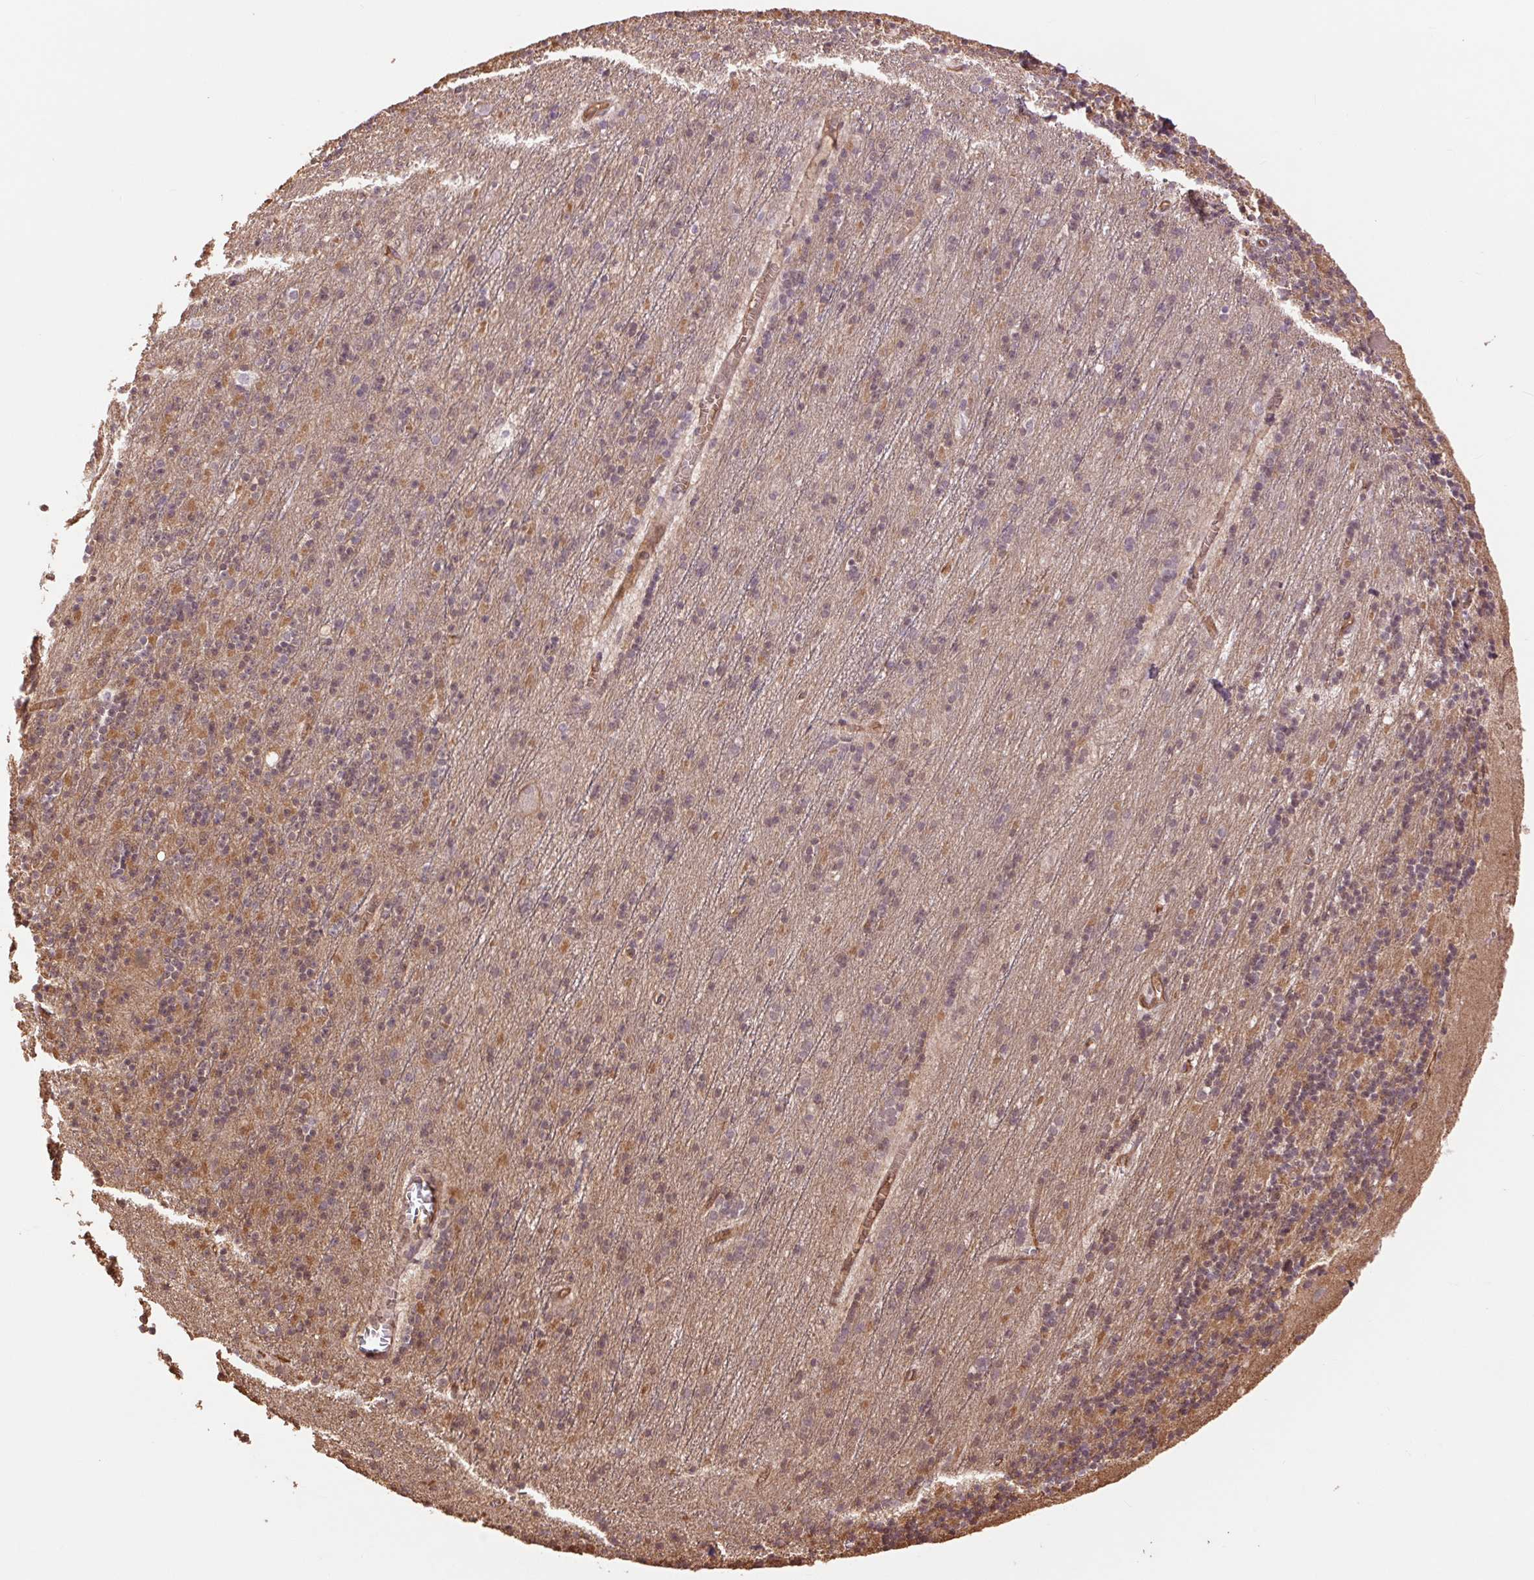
{"staining": {"intensity": "weak", "quantity": "25%-75%", "location": "cytoplasmic/membranous"}, "tissue": "cerebellum", "cell_type": "Cells in granular layer", "image_type": "normal", "snomed": [{"axis": "morphology", "description": "Normal tissue, NOS"}, {"axis": "topography", "description": "Cerebellum"}], "caption": "Protein expression by immunohistochemistry (IHC) displays weak cytoplasmic/membranous staining in approximately 25%-75% of cells in granular layer in normal cerebellum.", "gene": "PALM", "patient": {"sex": "male", "age": 70}}